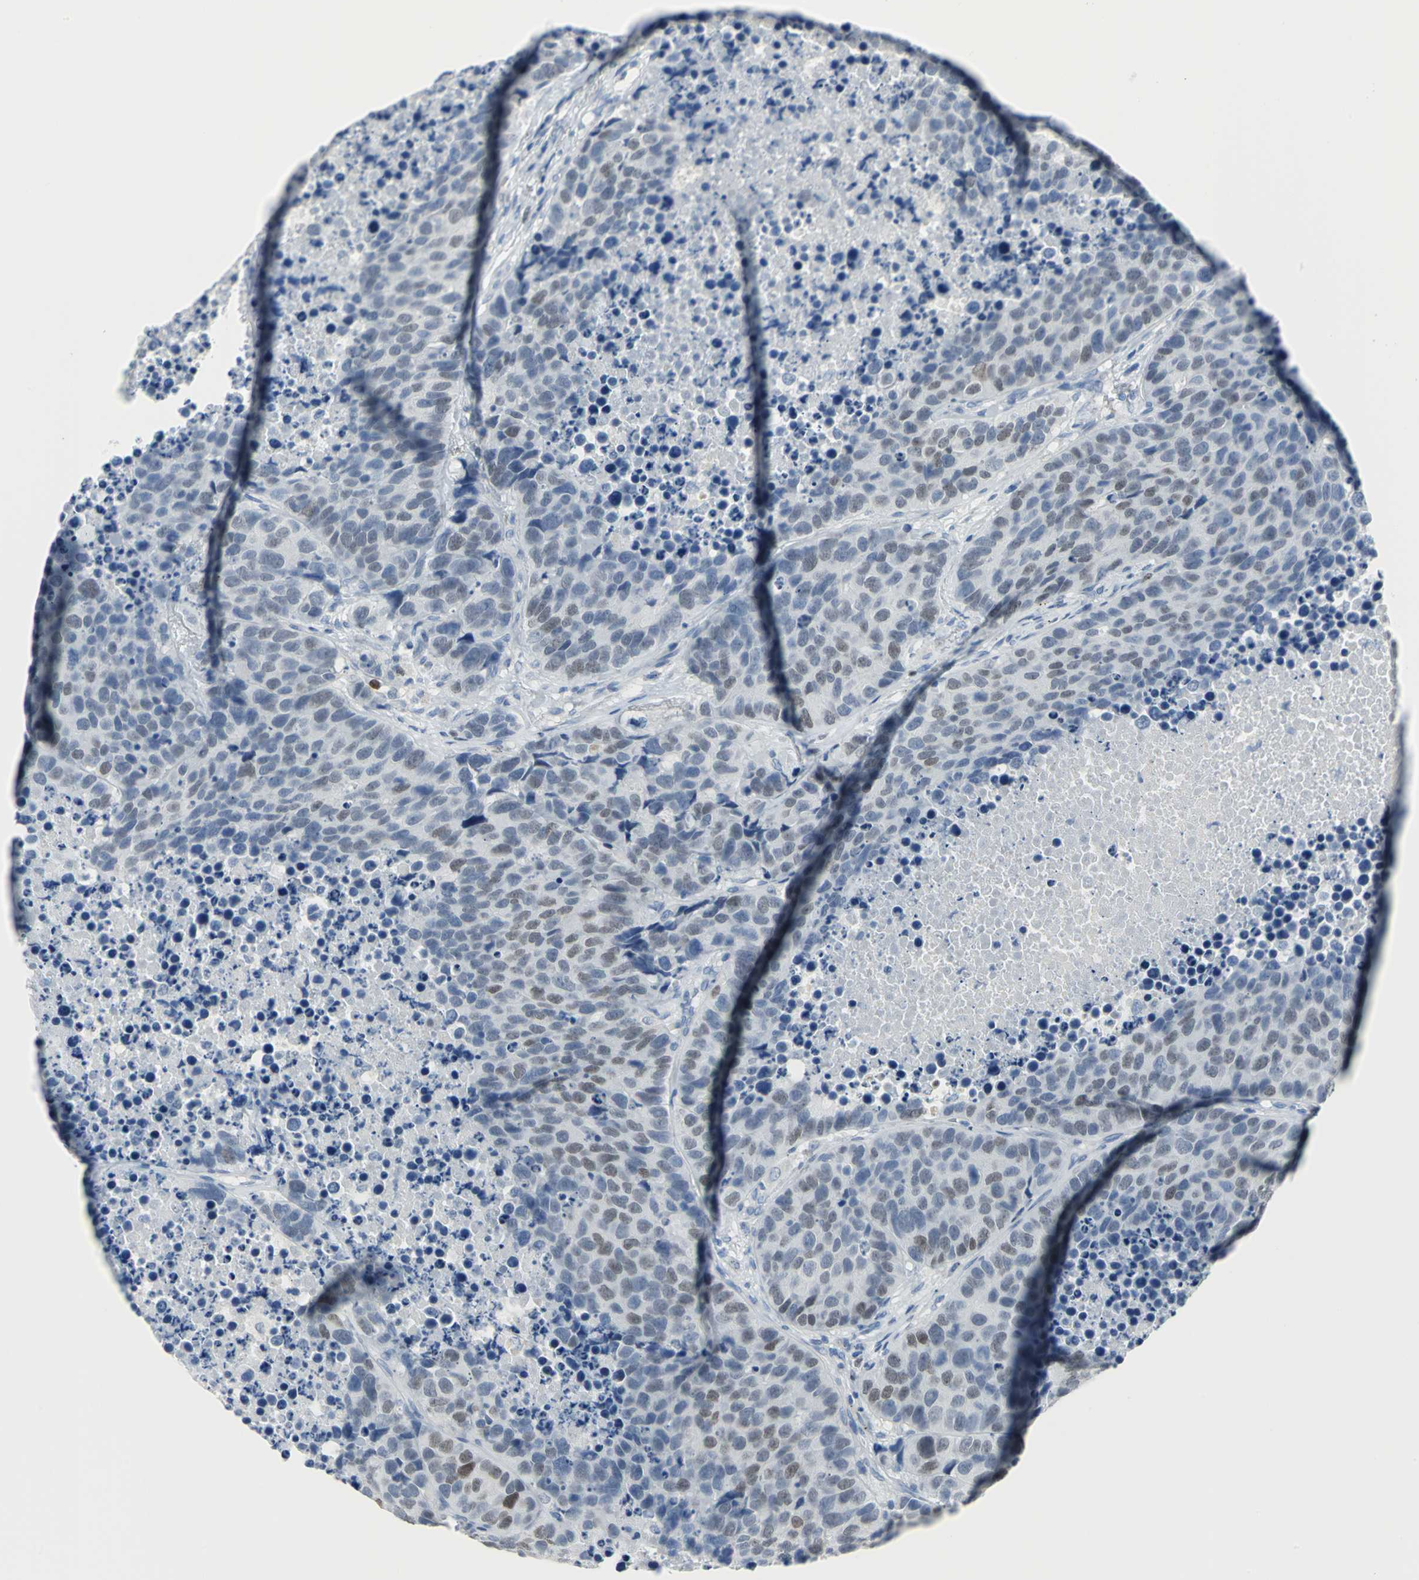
{"staining": {"intensity": "weak", "quantity": "25%-75%", "location": "nuclear"}, "tissue": "carcinoid", "cell_type": "Tumor cells", "image_type": "cancer", "snomed": [{"axis": "morphology", "description": "Carcinoid, malignant, NOS"}, {"axis": "topography", "description": "Lung"}], "caption": "DAB (3,3'-diaminobenzidine) immunohistochemical staining of carcinoid demonstrates weak nuclear protein staining in approximately 25%-75% of tumor cells. The staining is performed using DAB brown chromogen to label protein expression. The nuclei are counter-stained blue using hematoxylin.", "gene": "MCM3", "patient": {"sex": "male", "age": 60}}